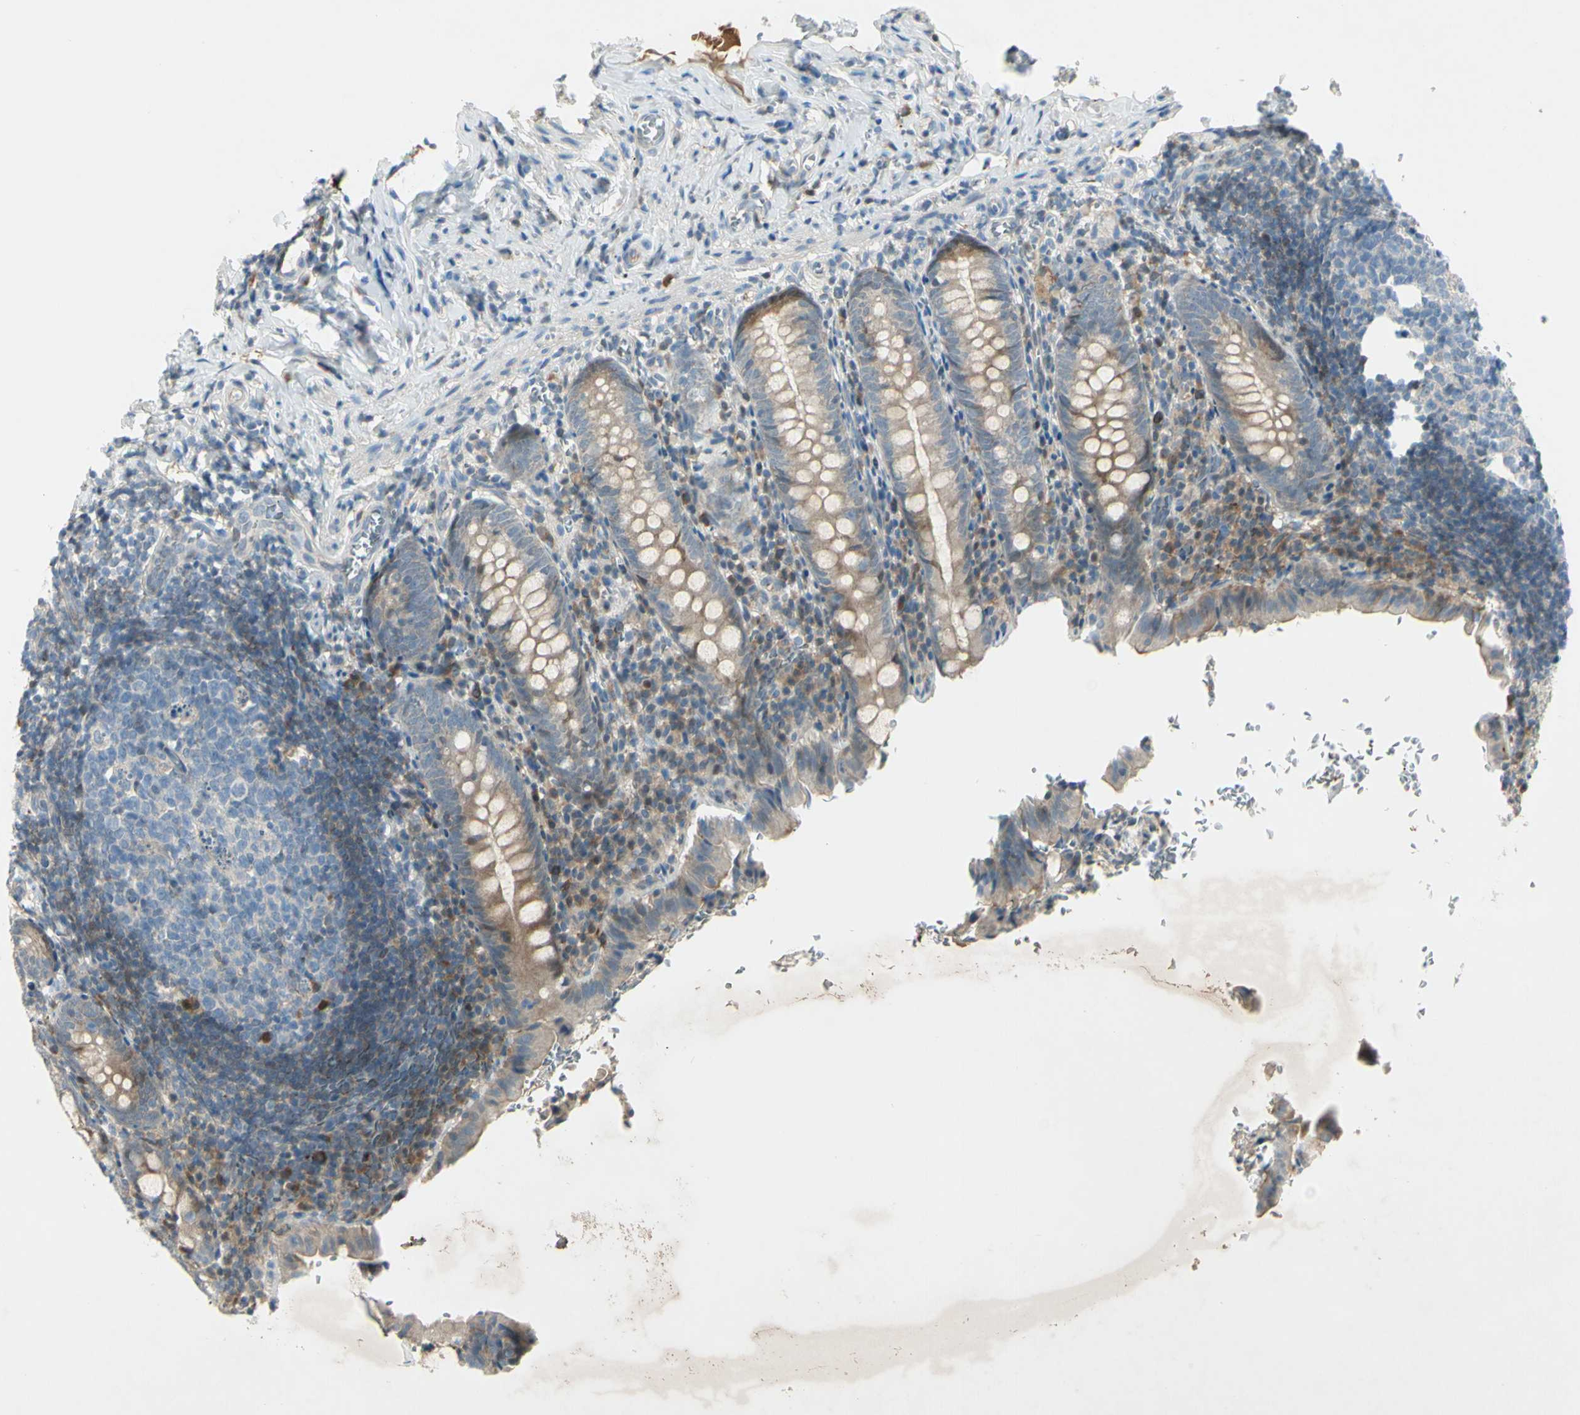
{"staining": {"intensity": "moderate", "quantity": ">75%", "location": "cytoplasmic/membranous"}, "tissue": "appendix", "cell_type": "Glandular cells", "image_type": "normal", "snomed": [{"axis": "morphology", "description": "Normal tissue, NOS"}, {"axis": "topography", "description": "Appendix"}], "caption": "Protein staining shows moderate cytoplasmic/membranous expression in about >75% of glandular cells in normal appendix.", "gene": "C1orf159", "patient": {"sex": "female", "age": 10}}